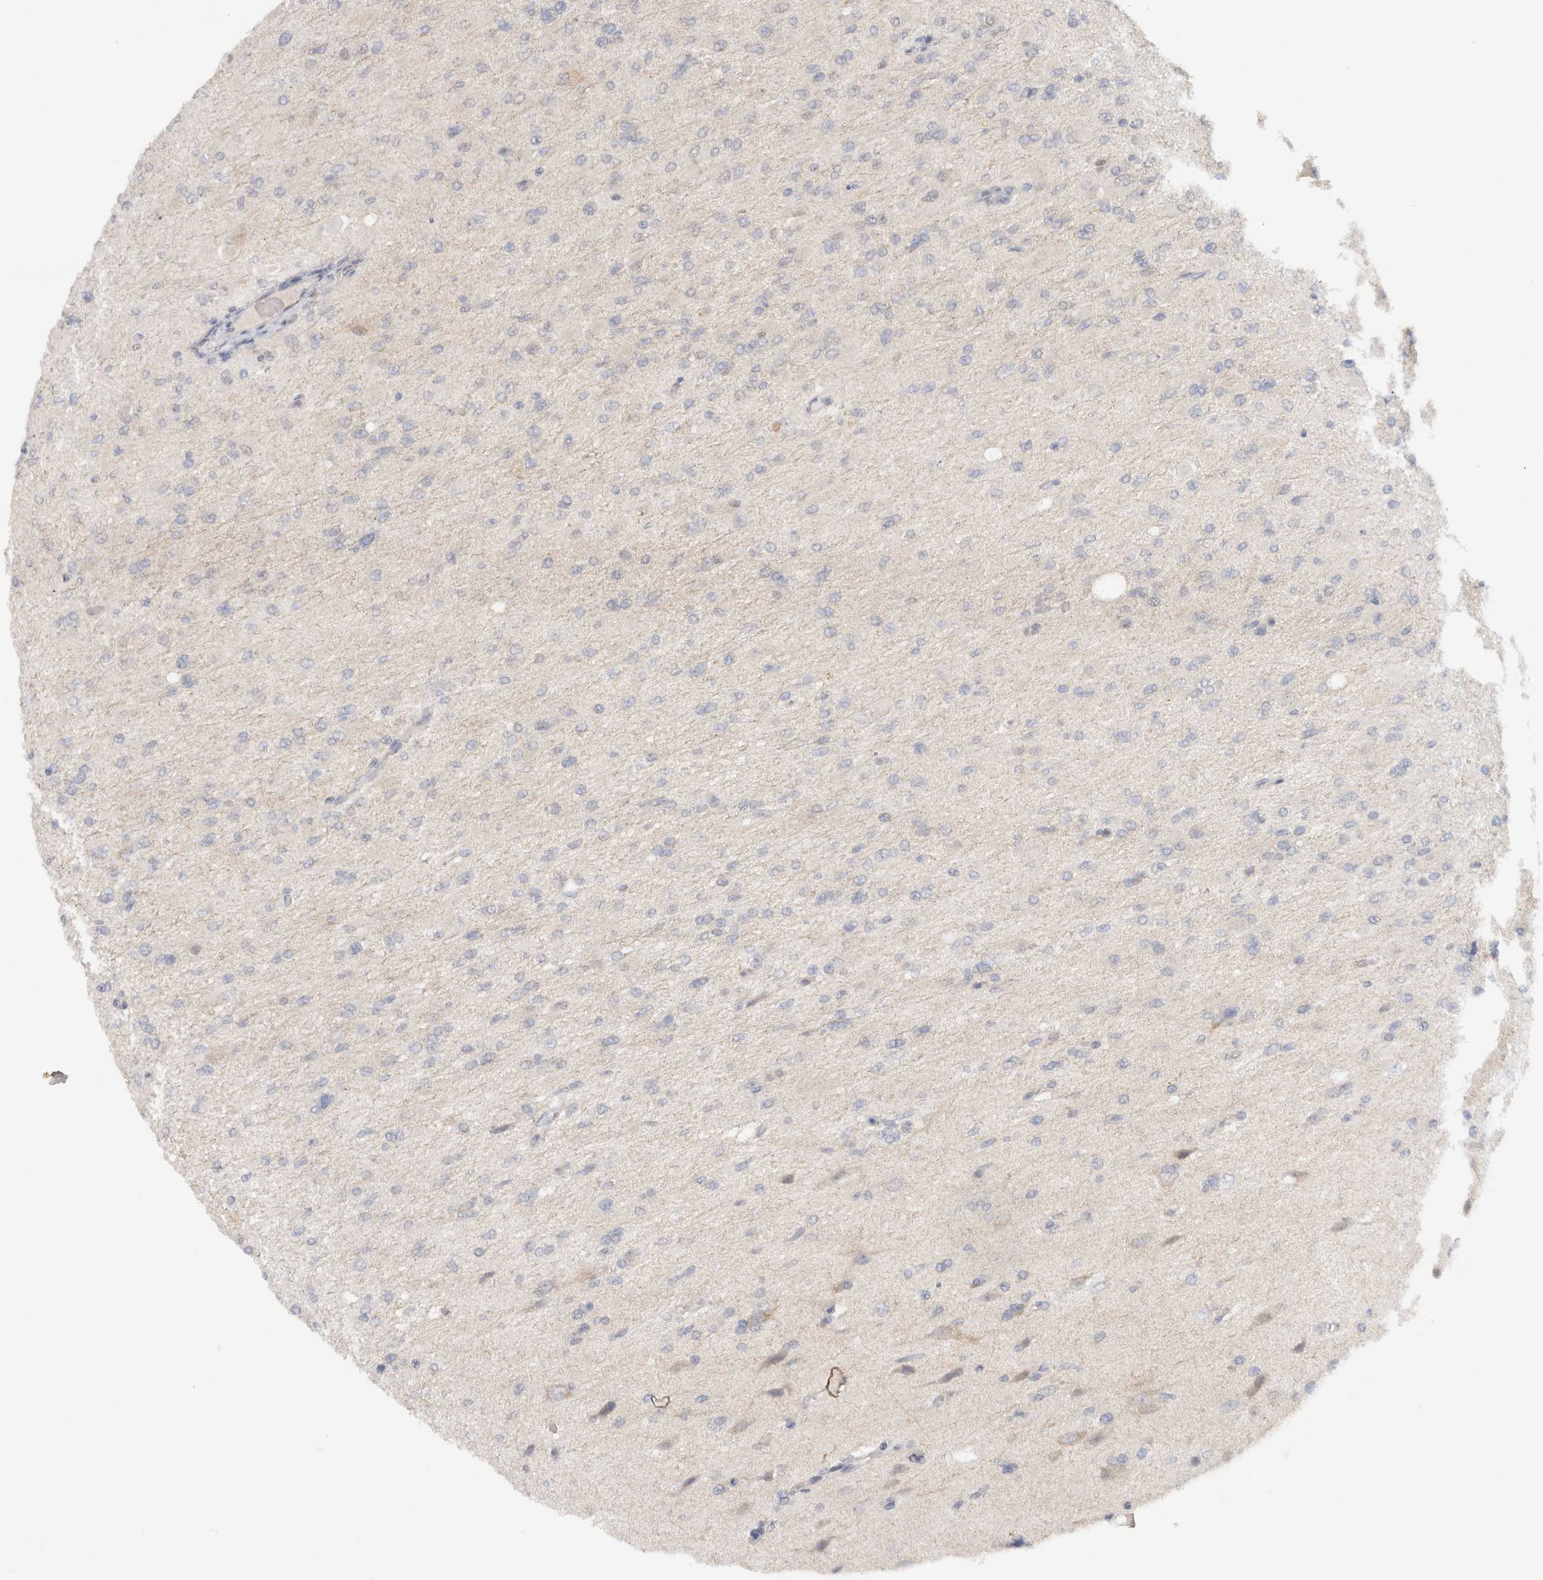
{"staining": {"intensity": "negative", "quantity": "none", "location": "none"}, "tissue": "glioma", "cell_type": "Tumor cells", "image_type": "cancer", "snomed": [{"axis": "morphology", "description": "Glioma, malignant, High grade"}, {"axis": "topography", "description": "Cerebral cortex"}], "caption": "High power microscopy micrograph of an IHC photomicrograph of malignant glioma (high-grade), revealing no significant expression in tumor cells.", "gene": "CHRM4", "patient": {"sex": "female", "age": 36}}